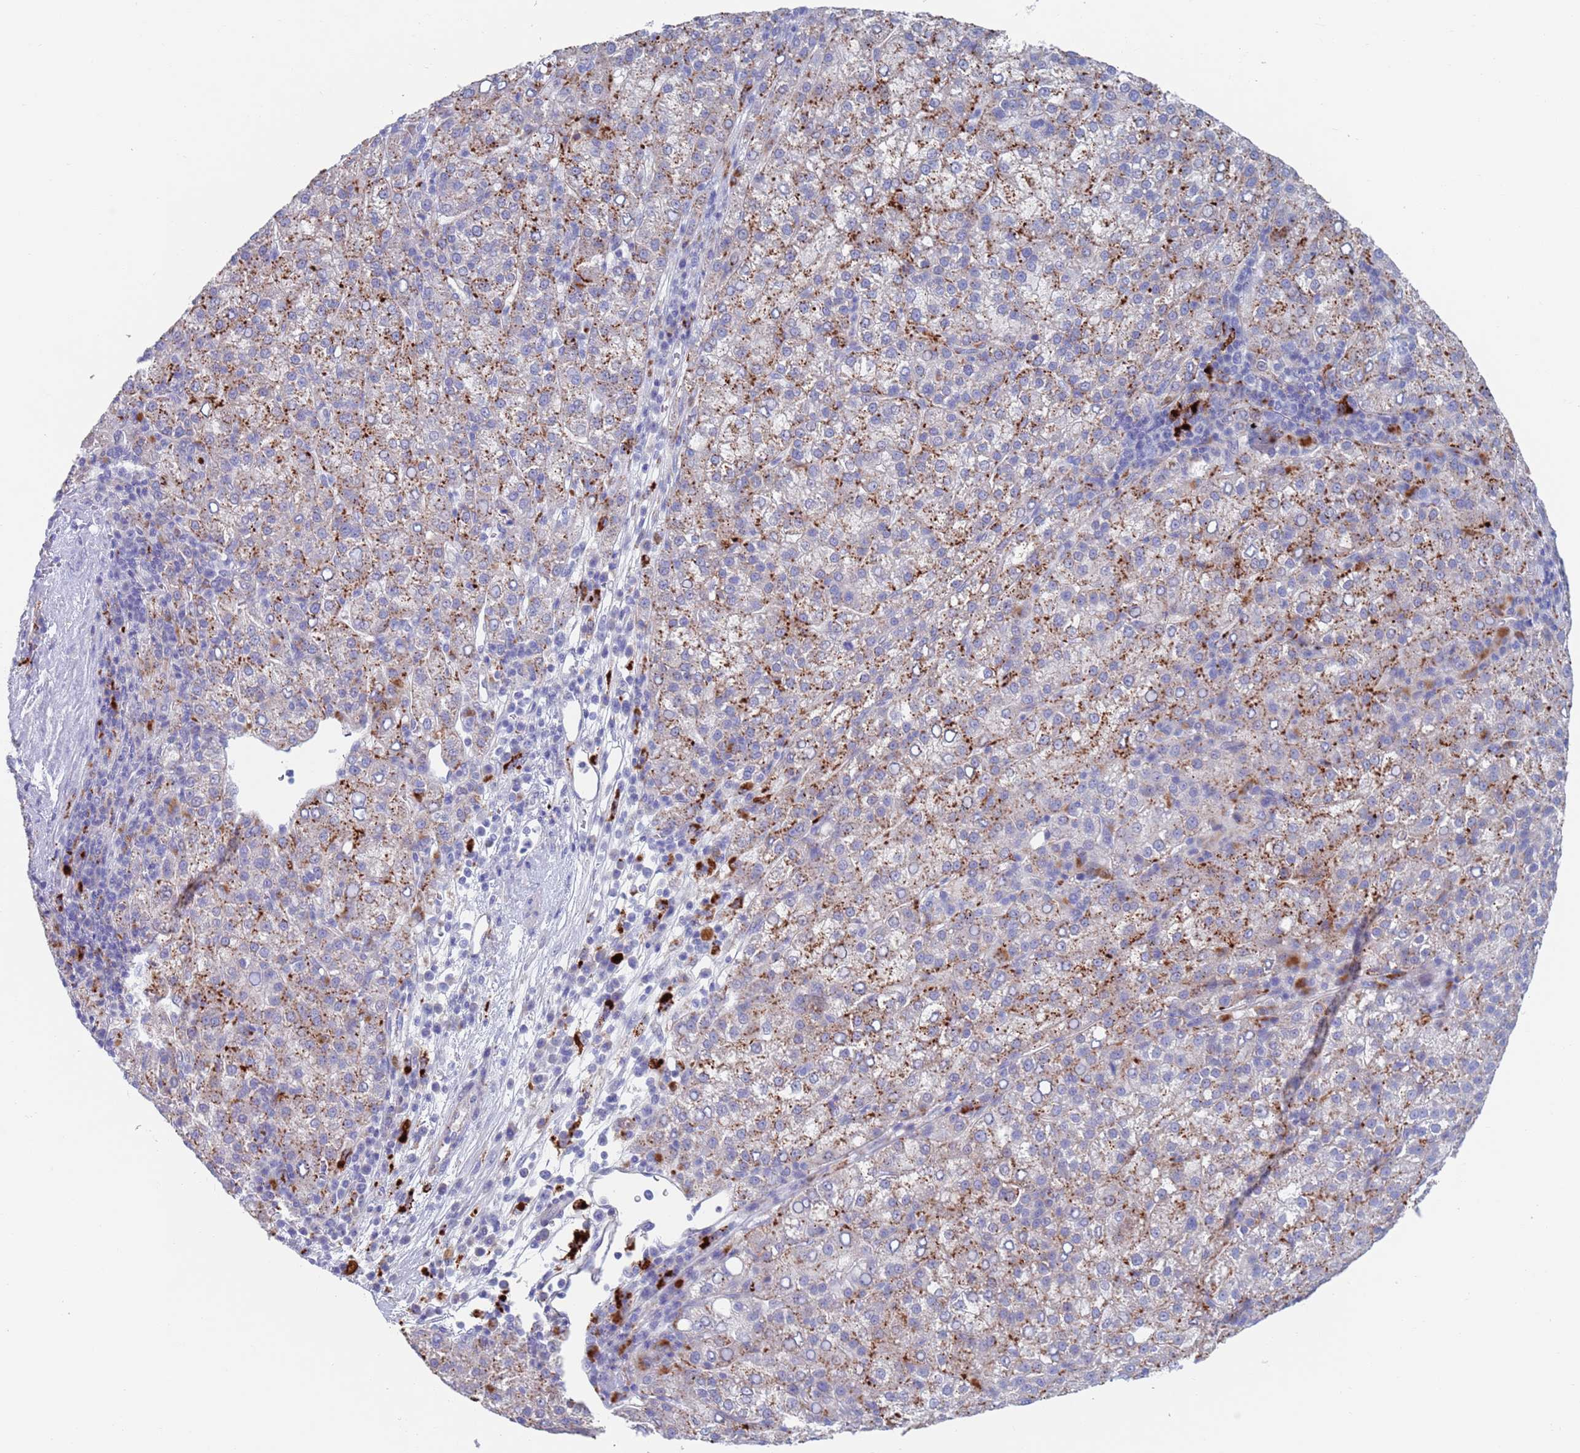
{"staining": {"intensity": "moderate", "quantity": "25%-75%", "location": "cytoplasmic/membranous"}, "tissue": "liver cancer", "cell_type": "Tumor cells", "image_type": "cancer", "snomed": [{"axis": "morphology", "description": "Carcinoma, Hepatocellular, NOS"}, {"axis": "topography", "description": "Liver"}], "caption": "This image exhibits immunohistochemistry staining of liver hepatocellular carcinoma, with medium moderate cytoplasmic/membranous expression in approximately 25%-75% of tumor cells.", "gene": "FUCA1", "patient": {"sex": "female", "age": 58}}